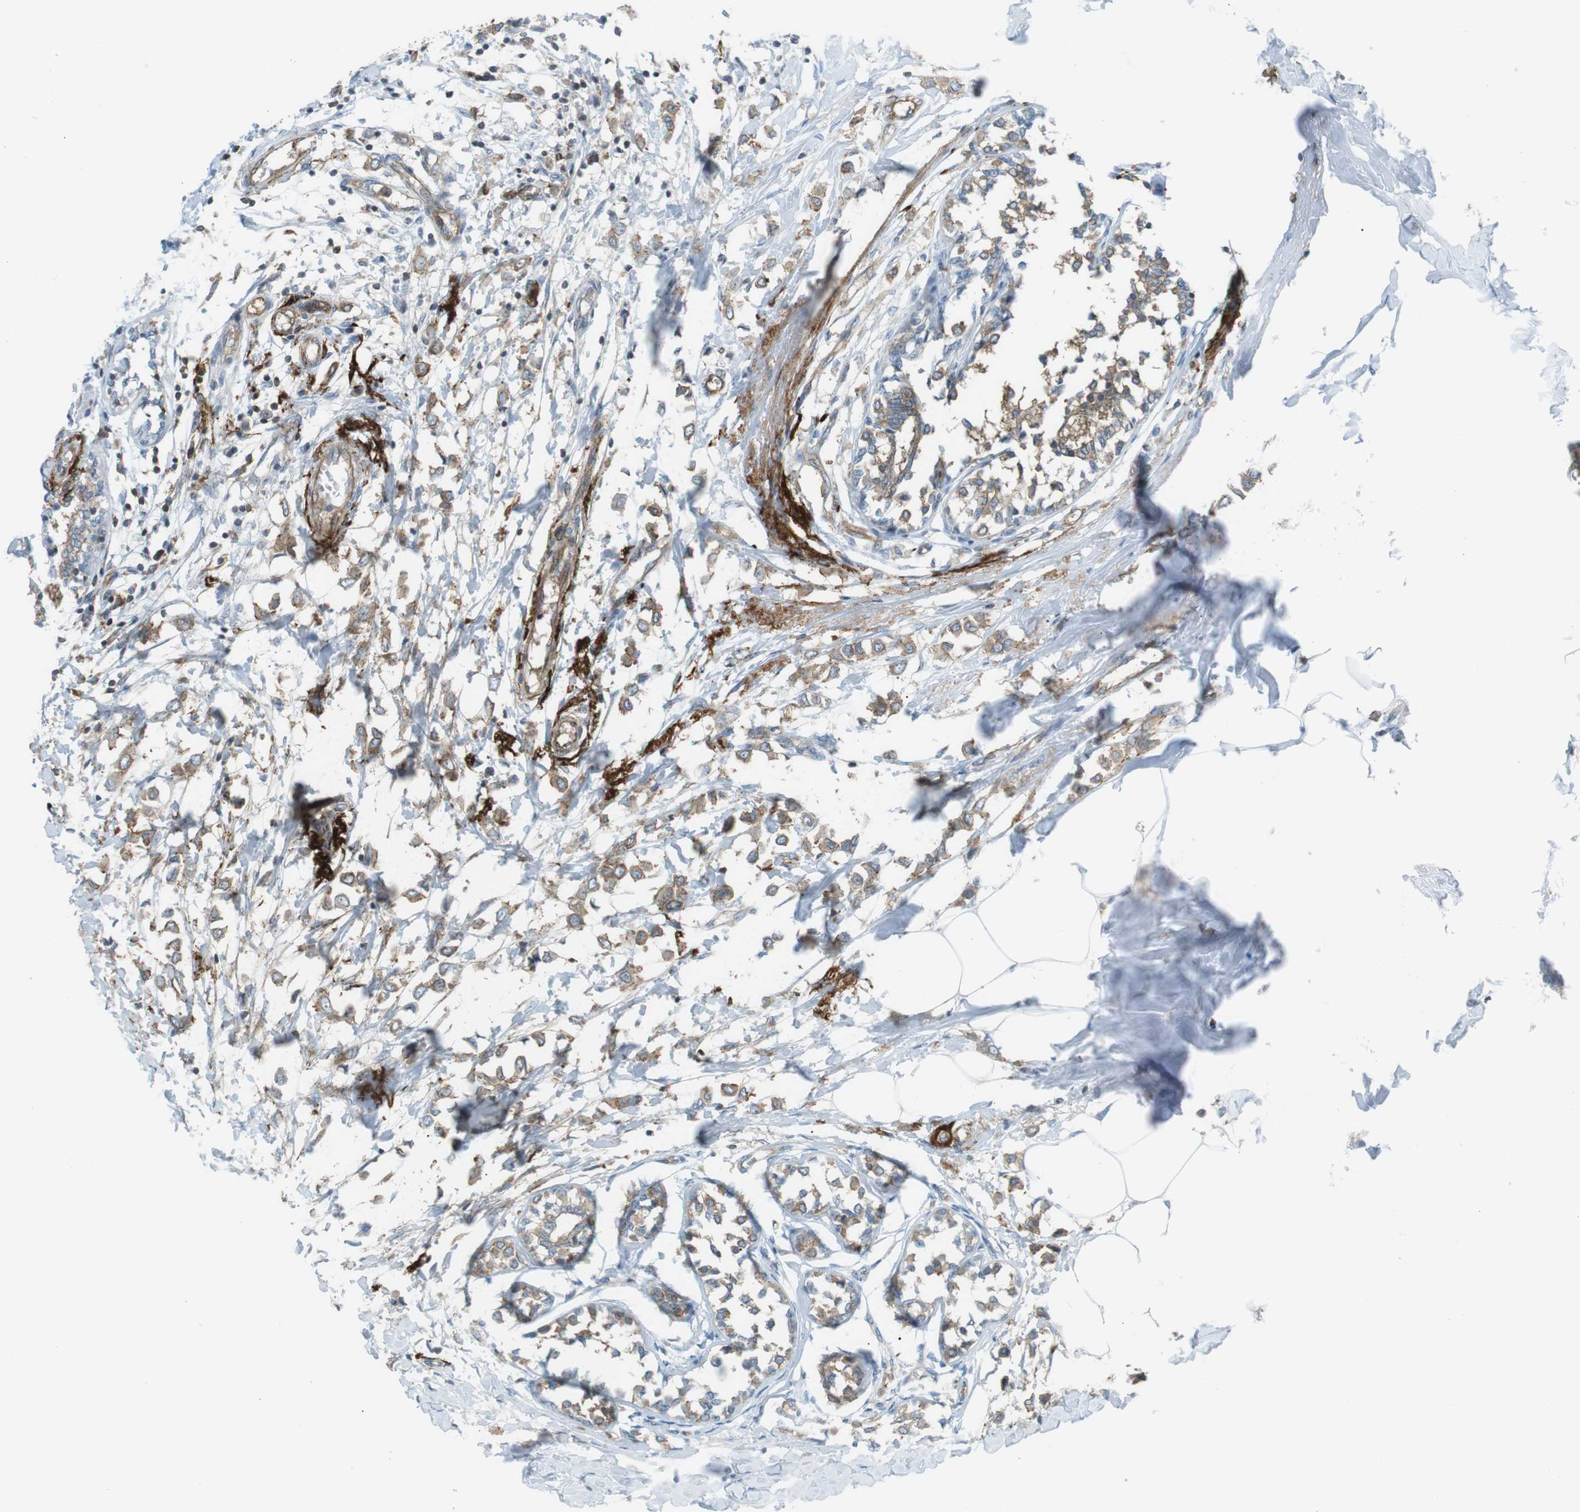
{"staining": {"intensity": "weak", "quantity": ">75%", "location": "cytoplasmic/membranous"}, "tissue": "breast cancer", "cell_type": "Tumor cells", "image_type": "cancer", "snomed": [{"axis": "morphology", "description": "Lobular carcinoma"}, {"axis": "topography", "description": "Breast"}], "caption": "Approximately >75% of tumor cells in human lobular carcinoma (breast) reveal weak cytoplasmic/membranous protein positivity as visualized by brown immunohistochemical staining.", "gene": "FLII", "patient": {"sex": "female", "age": 51}}